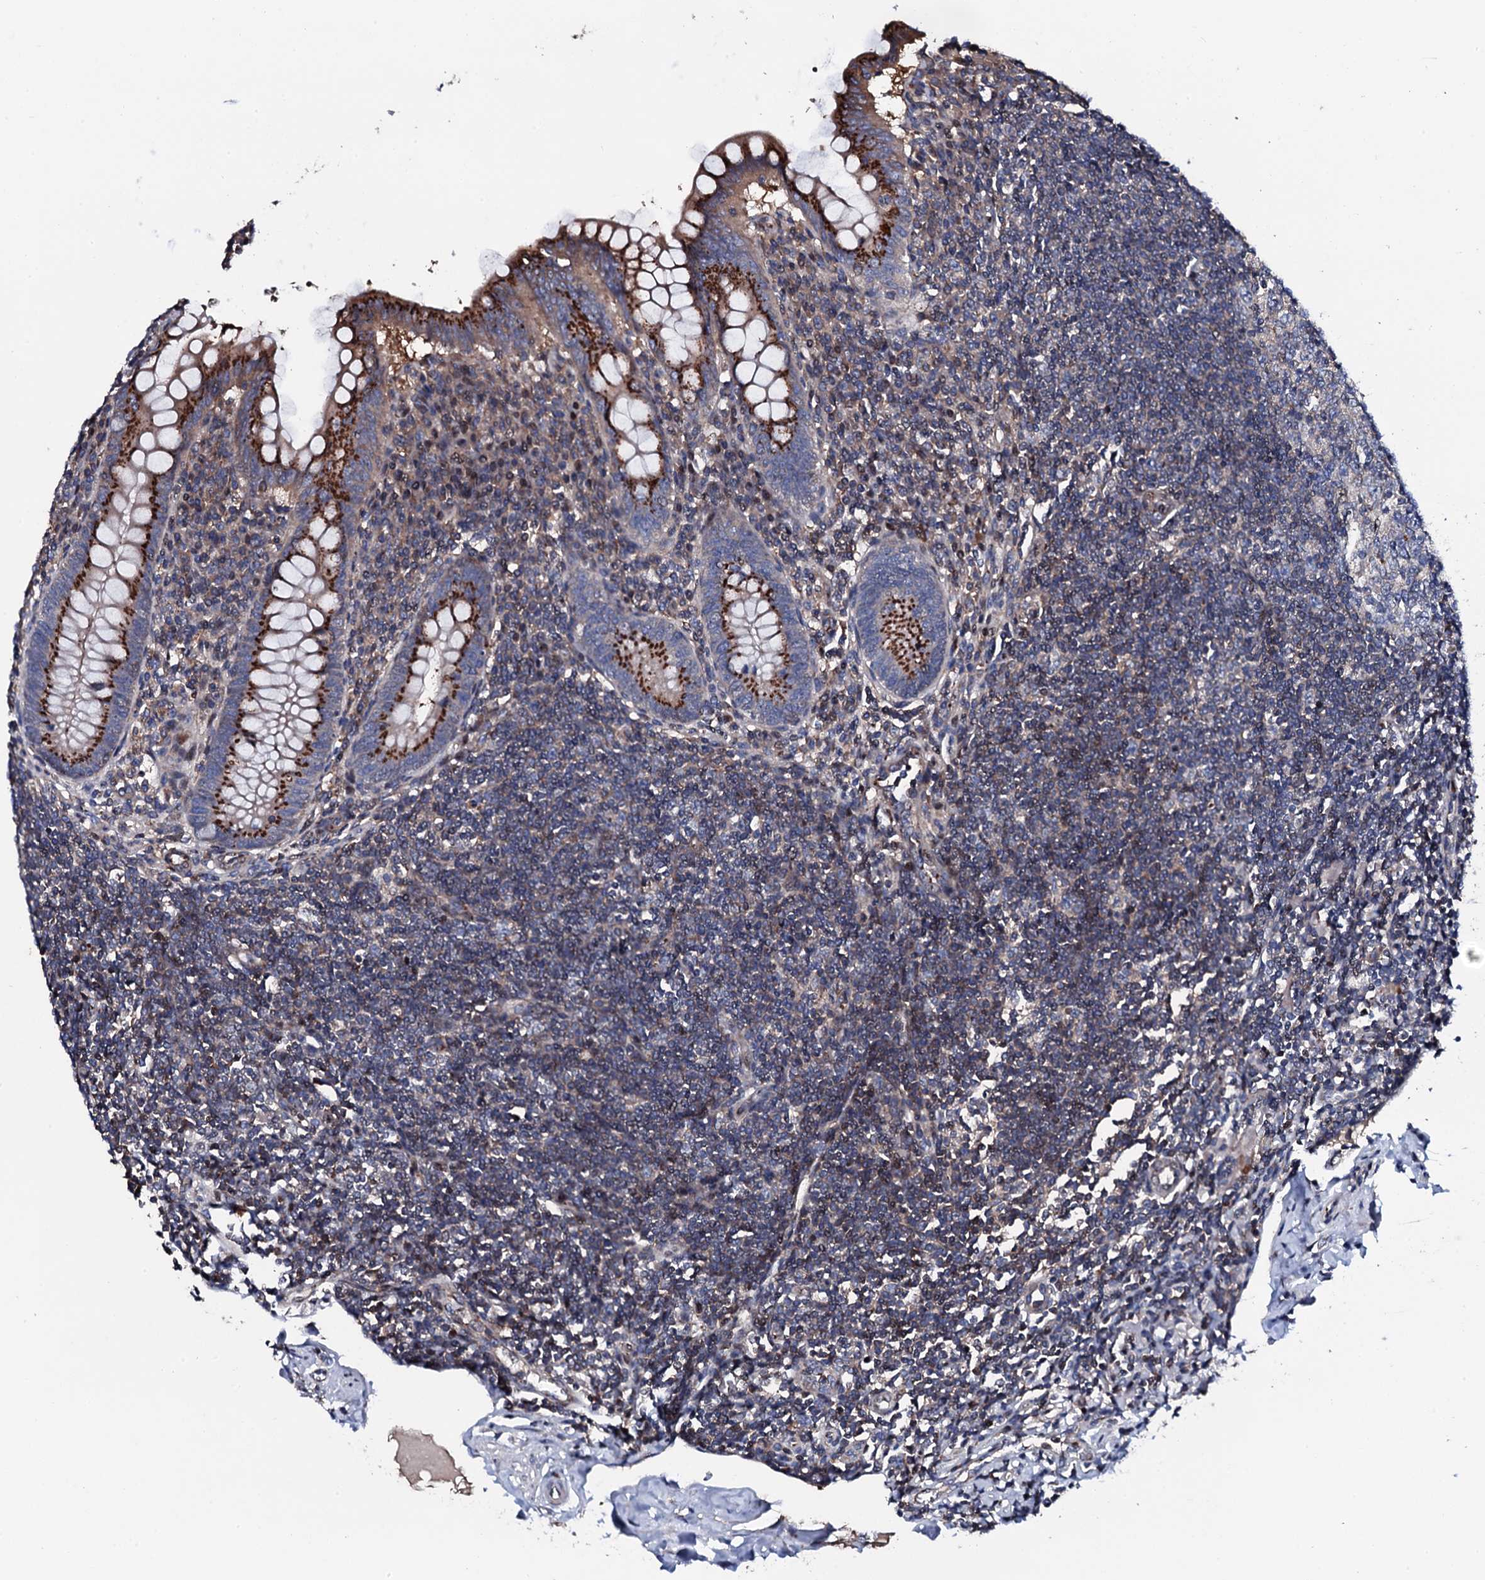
{"staining": {"intensity": "strong", "quantity": "25%-75%", "location": "cytoplasmic/membranous"}, "tissue": "appendix", "cell_type": "Glandular cells", "image_type": "normal", "snomed": [{"axis": "morphology", "description": "Normal tissue, NOS"}, {"axis": "topography", "description": "Appendix"}], "caption": "A high amount of strong cytoplasmic/membranous positivity is identified in about 25%-75% of glandular cells in benign appendix. Ihc stains the protein of interest in brown and the nuclei are stained blue.", "gene": "PLET1", "patient": {"sex": "female", "age": 33}}